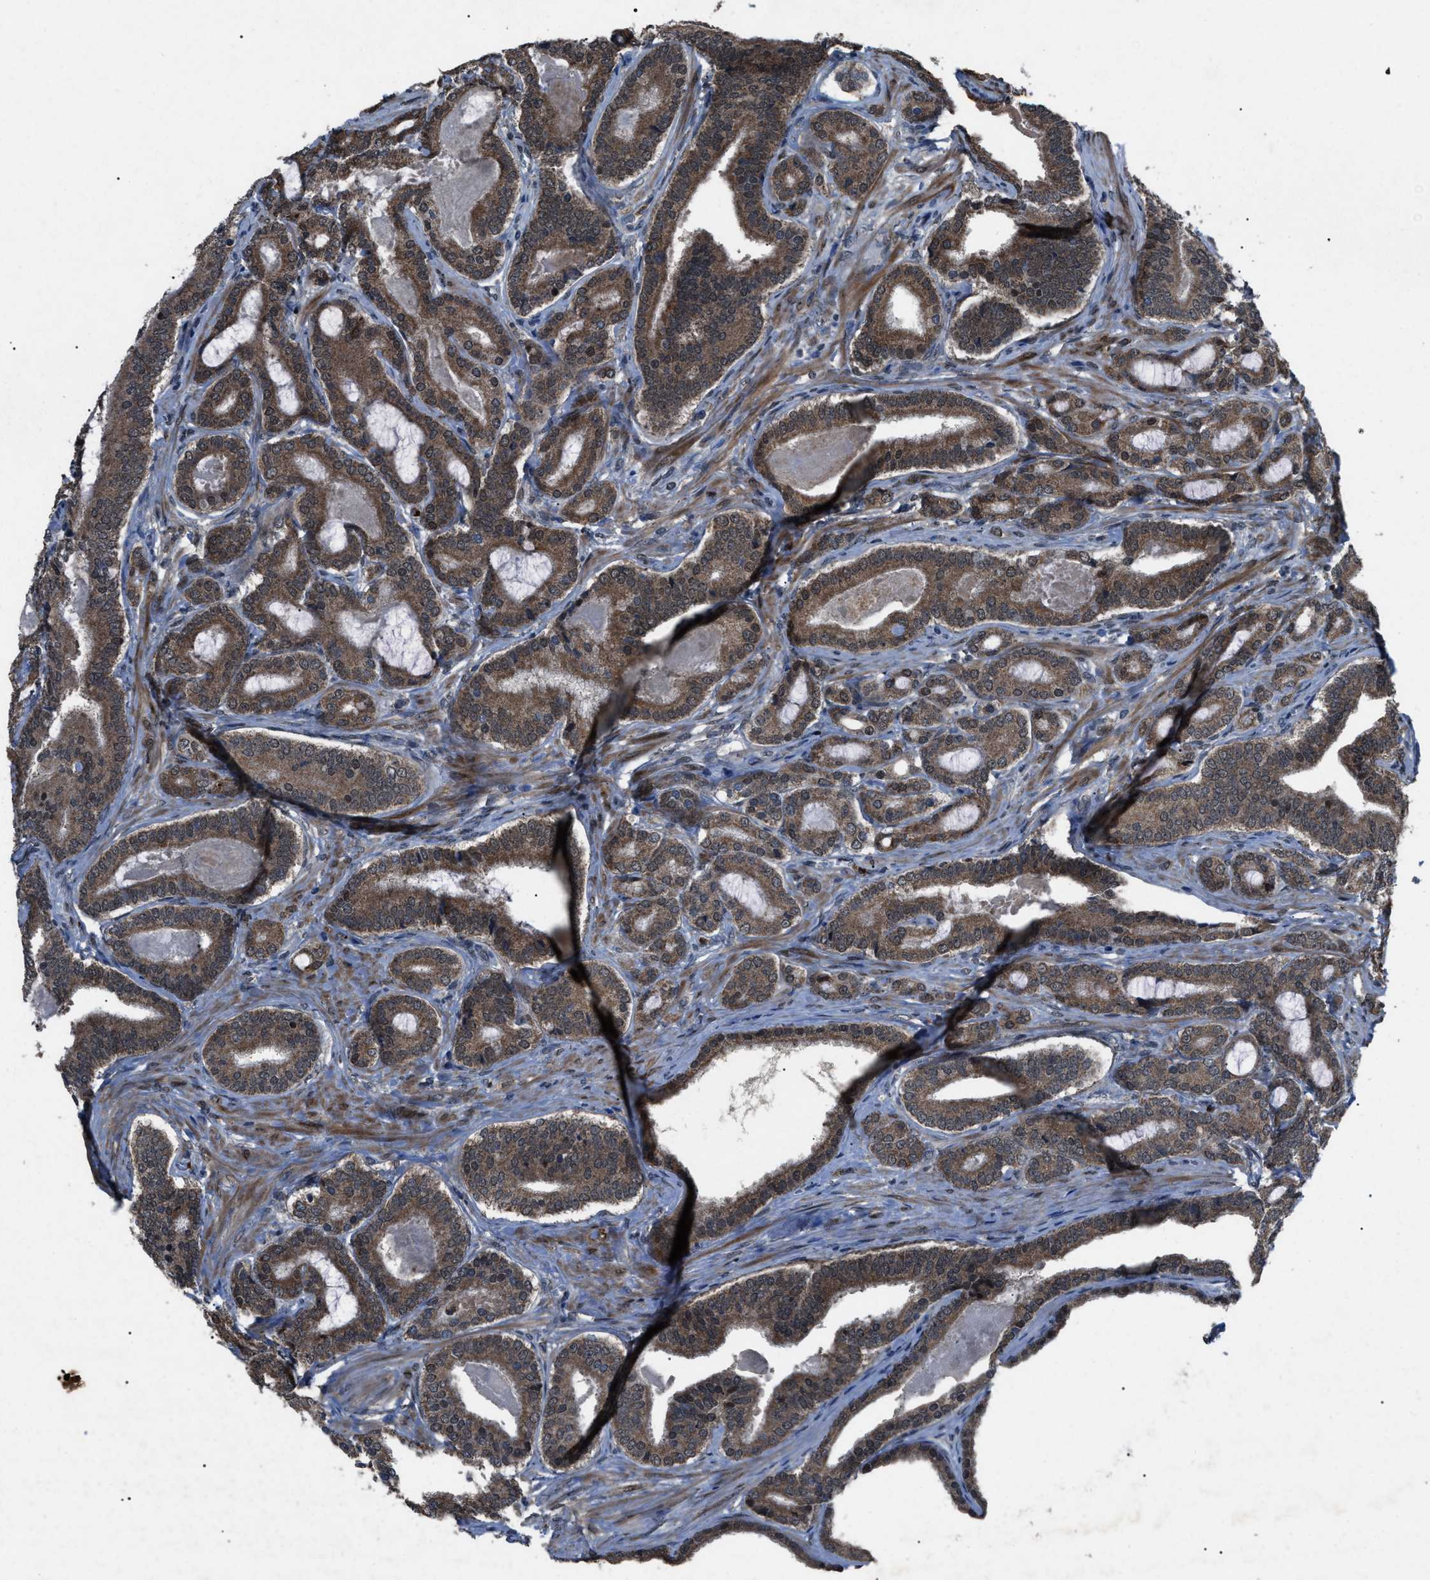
{"staining": {"intensity": "moderate", "quantity": ">75%", "location": "cytoplasmic/membranous"}, "tissue": "prostate cancer", "cell_type": "Tumor cells", "image_type": "cancer", "snomed": [{"axis": "morphology", "description": "Adenocarcinoma, High grade"}, {"axis": "topography", "description": "Prostate"}], "caption": "Tumor cells reveal medium levels of moderate cytoplasmic/membranous expression in approximately >75% of cells in human prostate high-grade adenocarcinoma.", "gene": "ZFAND2A", "patient": {"sex": "male", "age": 60}}